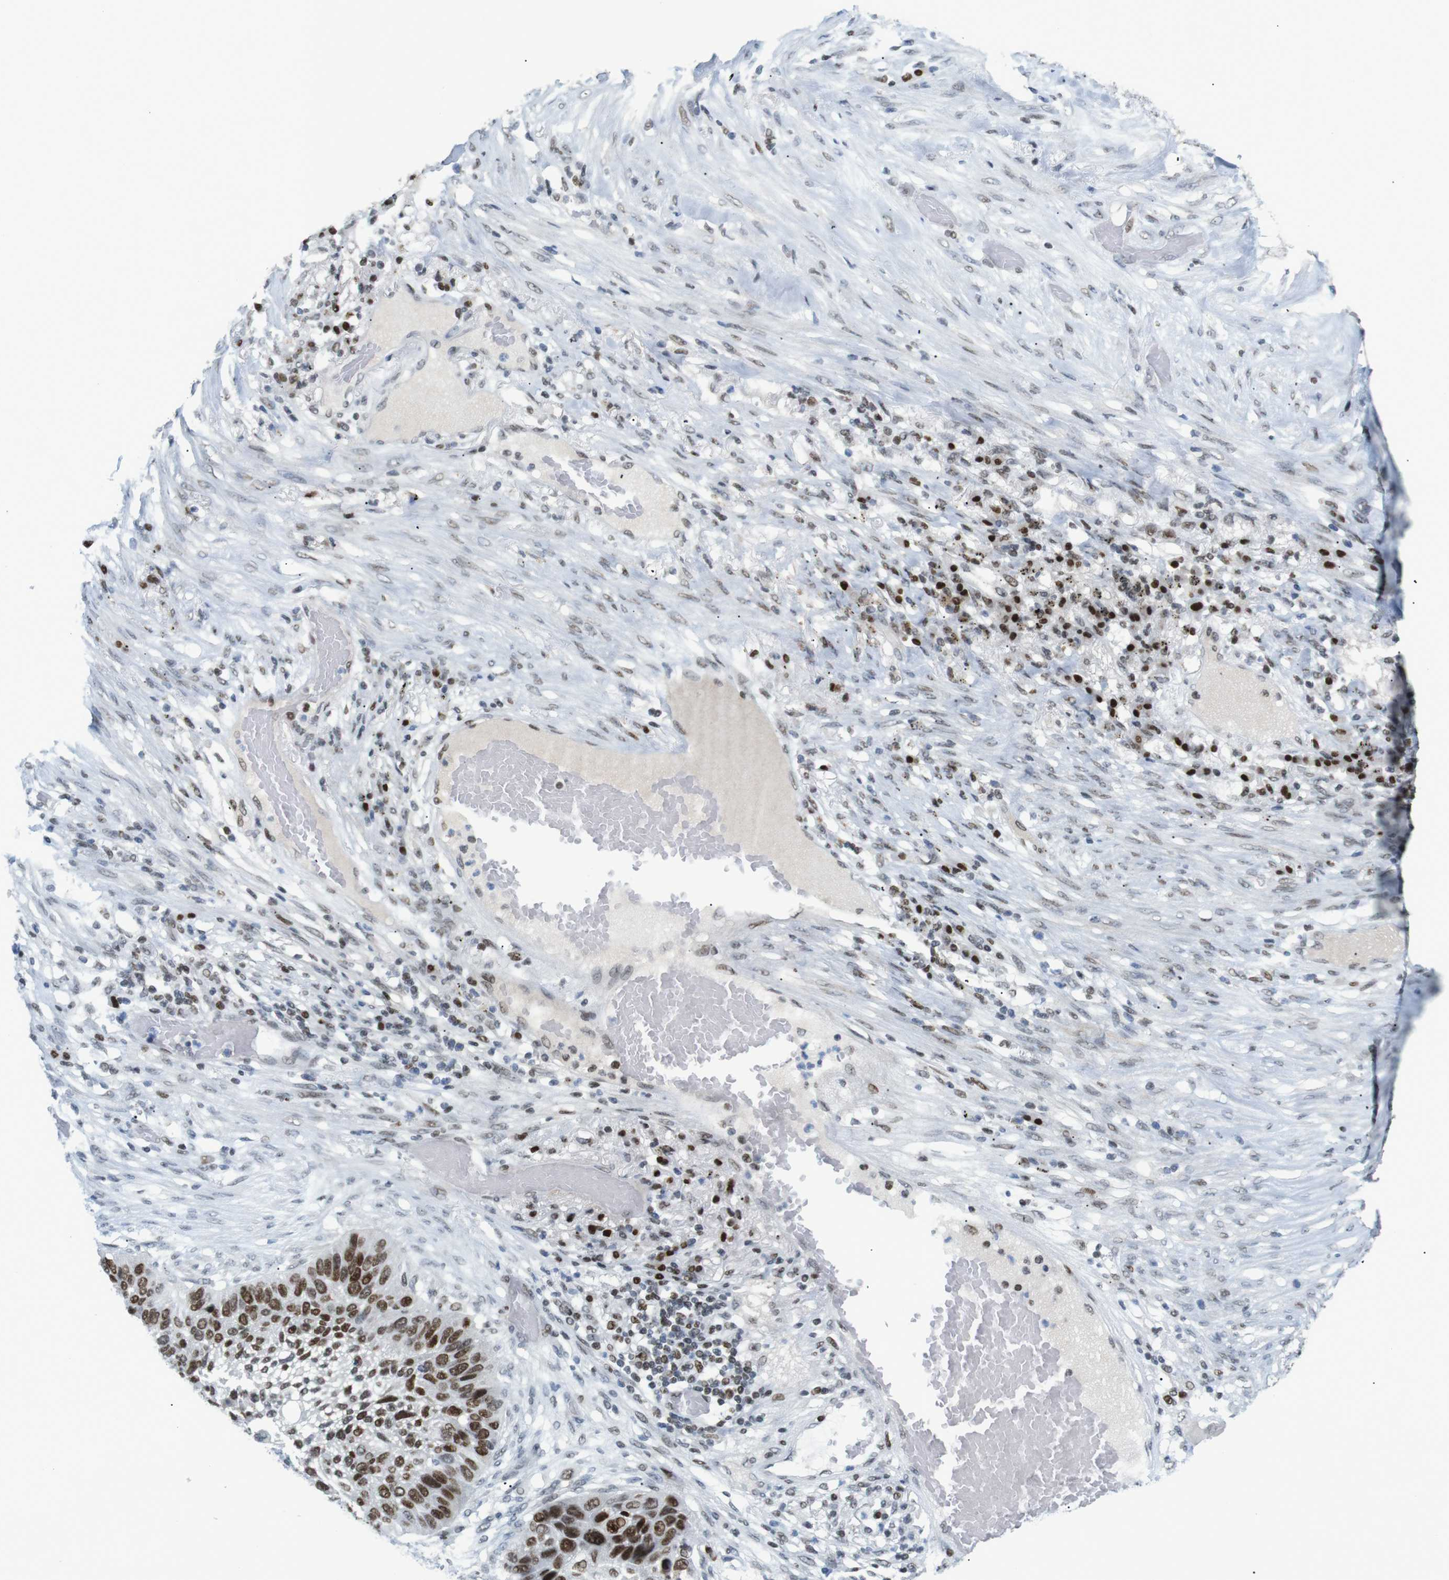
{"staining": {"intensity": "strong", "quantity": ">75%", "location": "nuclear"}, "tissue": "lung cancer", "cell_type": "Tumor cells", "image_type": "cancer", "snomed": [{"axis": "morphology", "description": "Squamous cell carcinoma, NOS"}, {"axis": "topography", "description": "Lung"}], "caption": "Human squamous cell carcinoma (lung) stained with a protein marker reveals strong staining in tumor cells.", "gene": "RIOX2", "patient": {"sex": "male", "age": 57}}